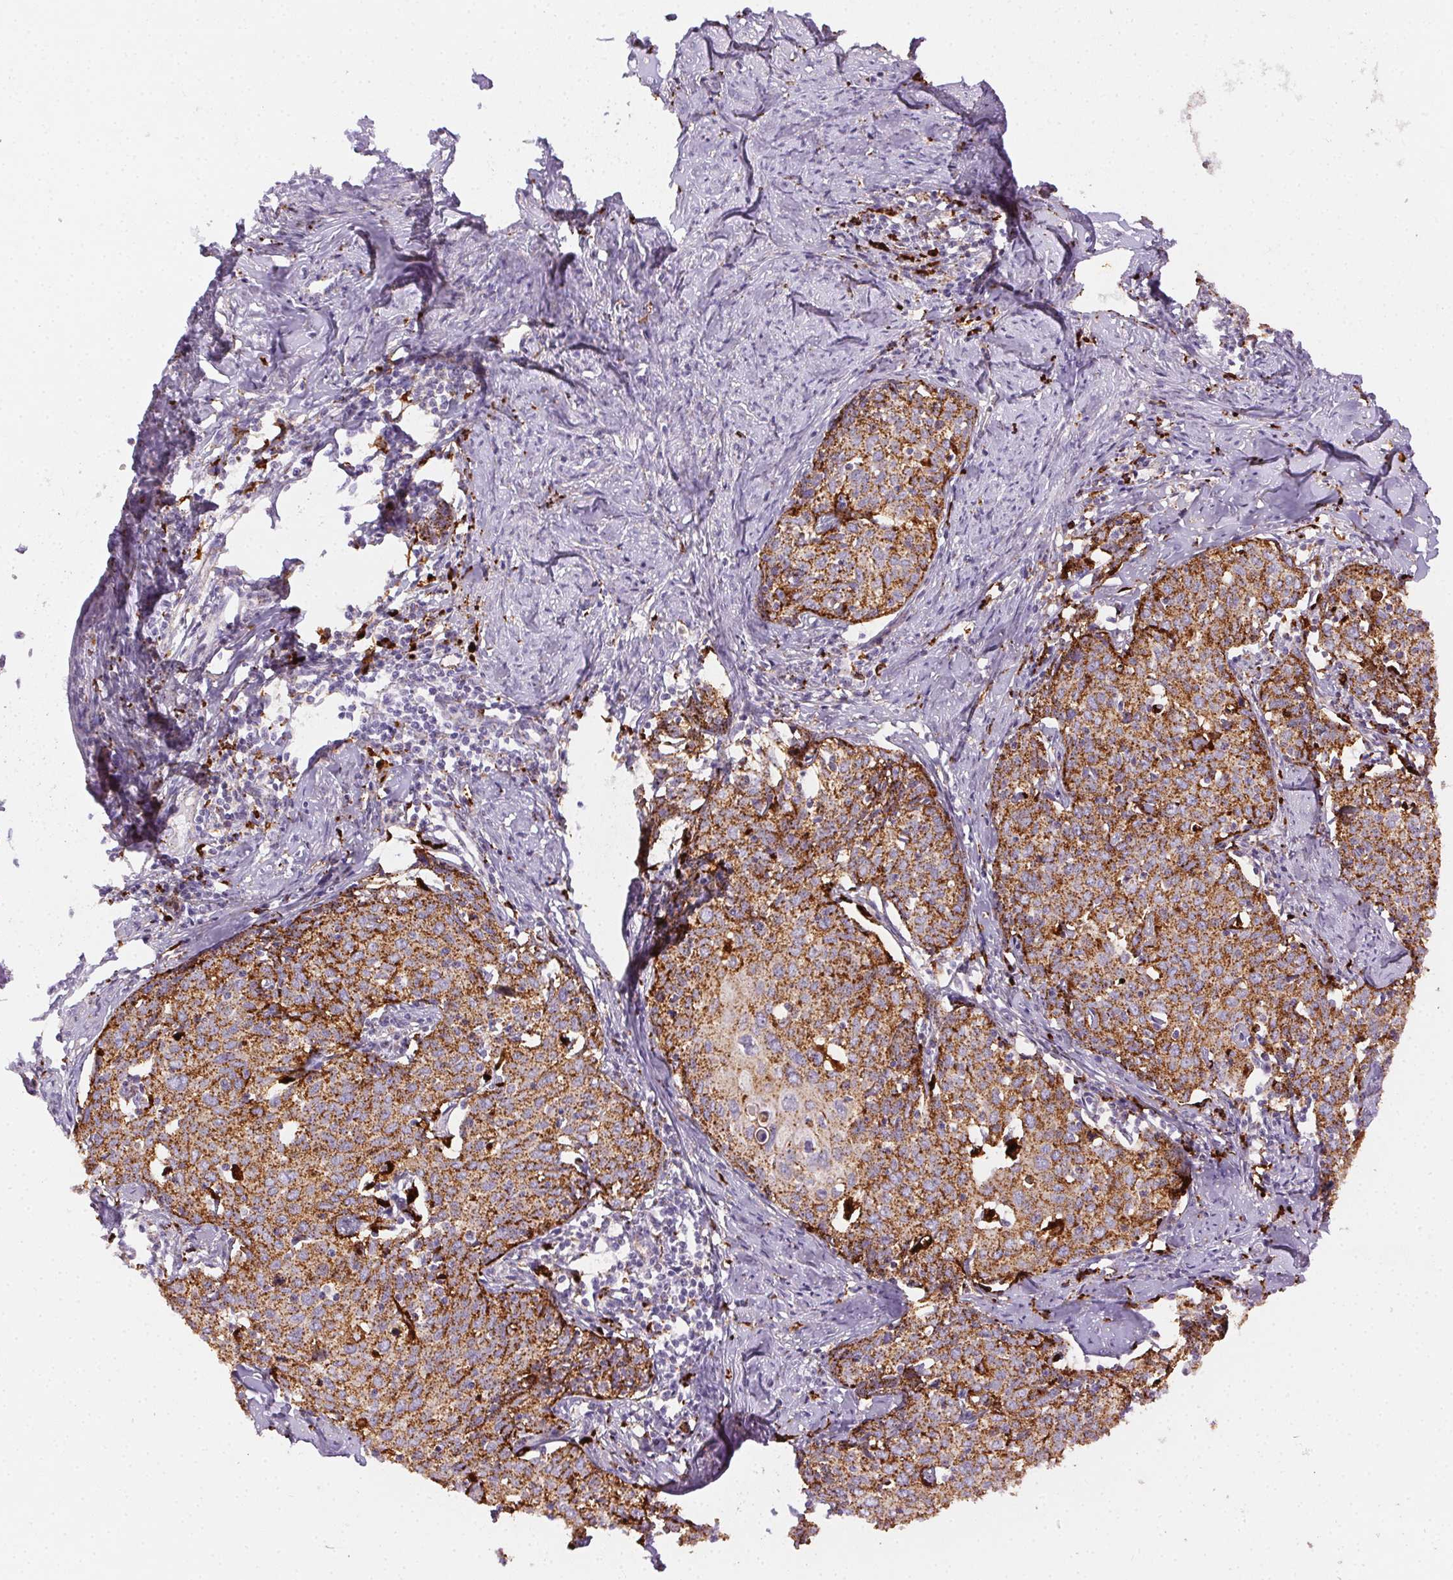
{"staining": {"intensity": "moderate", "quantity": ">75%", "location": "cytoplasmic/membranous"}, "tissue": "cervical cancer", "cell_type": "Tumor cells", "image_type": "cancer", "snomed": [{"axis": "morphology", "description": "Squamous cell carcinoma, NOS"}, {"axis": "topography", "description": "Cervix"}], "caption": "Moderate cytoplasmic/membranous expression is identified in approximately >75% of tumor cells in cervical squamous cell carcinoma.", "gene": "SCPEP1", "patient": {"sex": "female", "age": 62}}